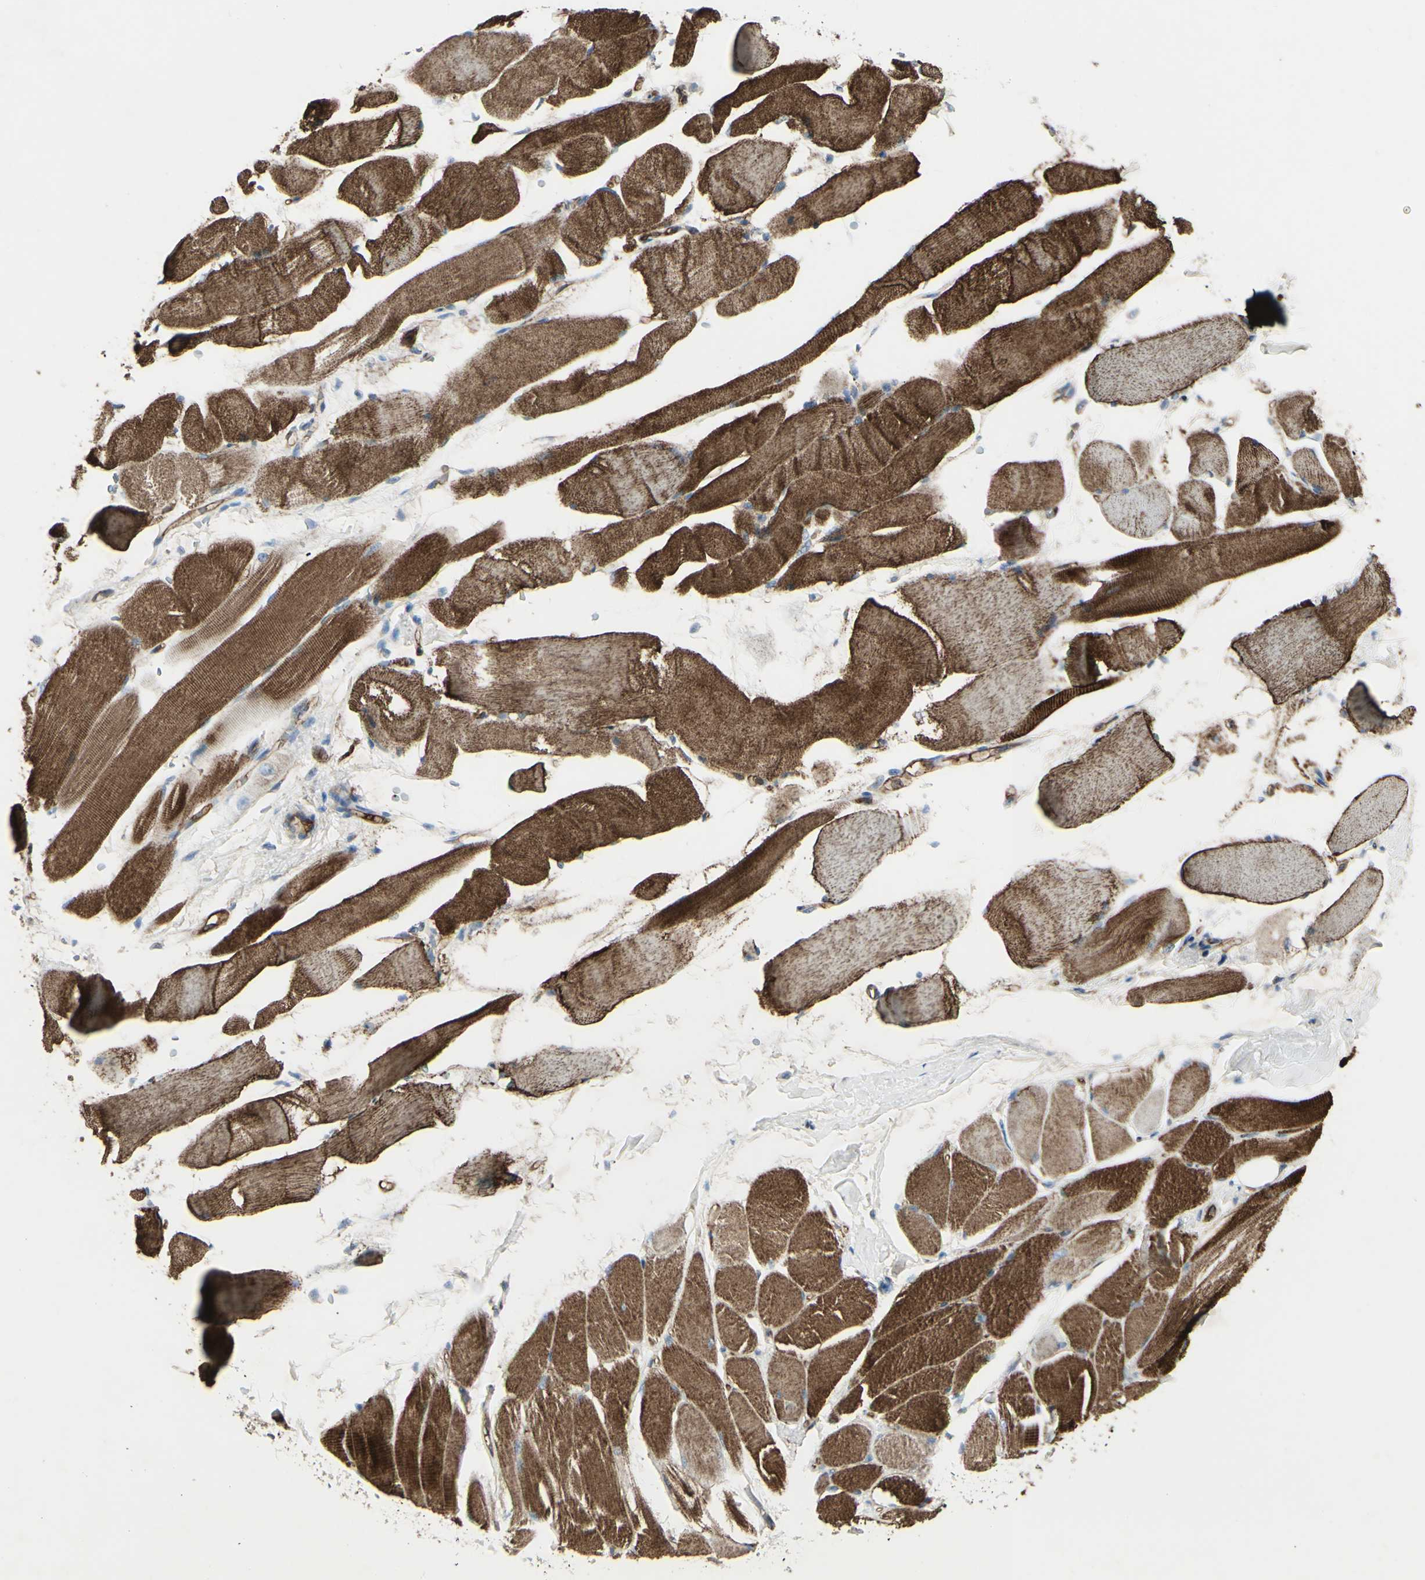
{"staining": {"intensity": "strong", "quantity": ">75%", "location": "cytoplasmic/membranous"}, "tissue": "skeletal muscle", "cell_type": "Myocytes", "image_type": "normal", "snomed": [{"axis": "morphology", "description": "Normal tissue, NOS"}, {"axis": "topography", "description": "Skeletal muscle"}, {"axis": "topography", "description": "Peripheral nerve tissue"}], "caption": "Protein expression analysis of normal skeletal muscle exhibits strong cytoplasmic/membranous expression in about >75% of myocytes.", "gene": "IGSF9B", "patient": {"sex": "female", "age": 84}}